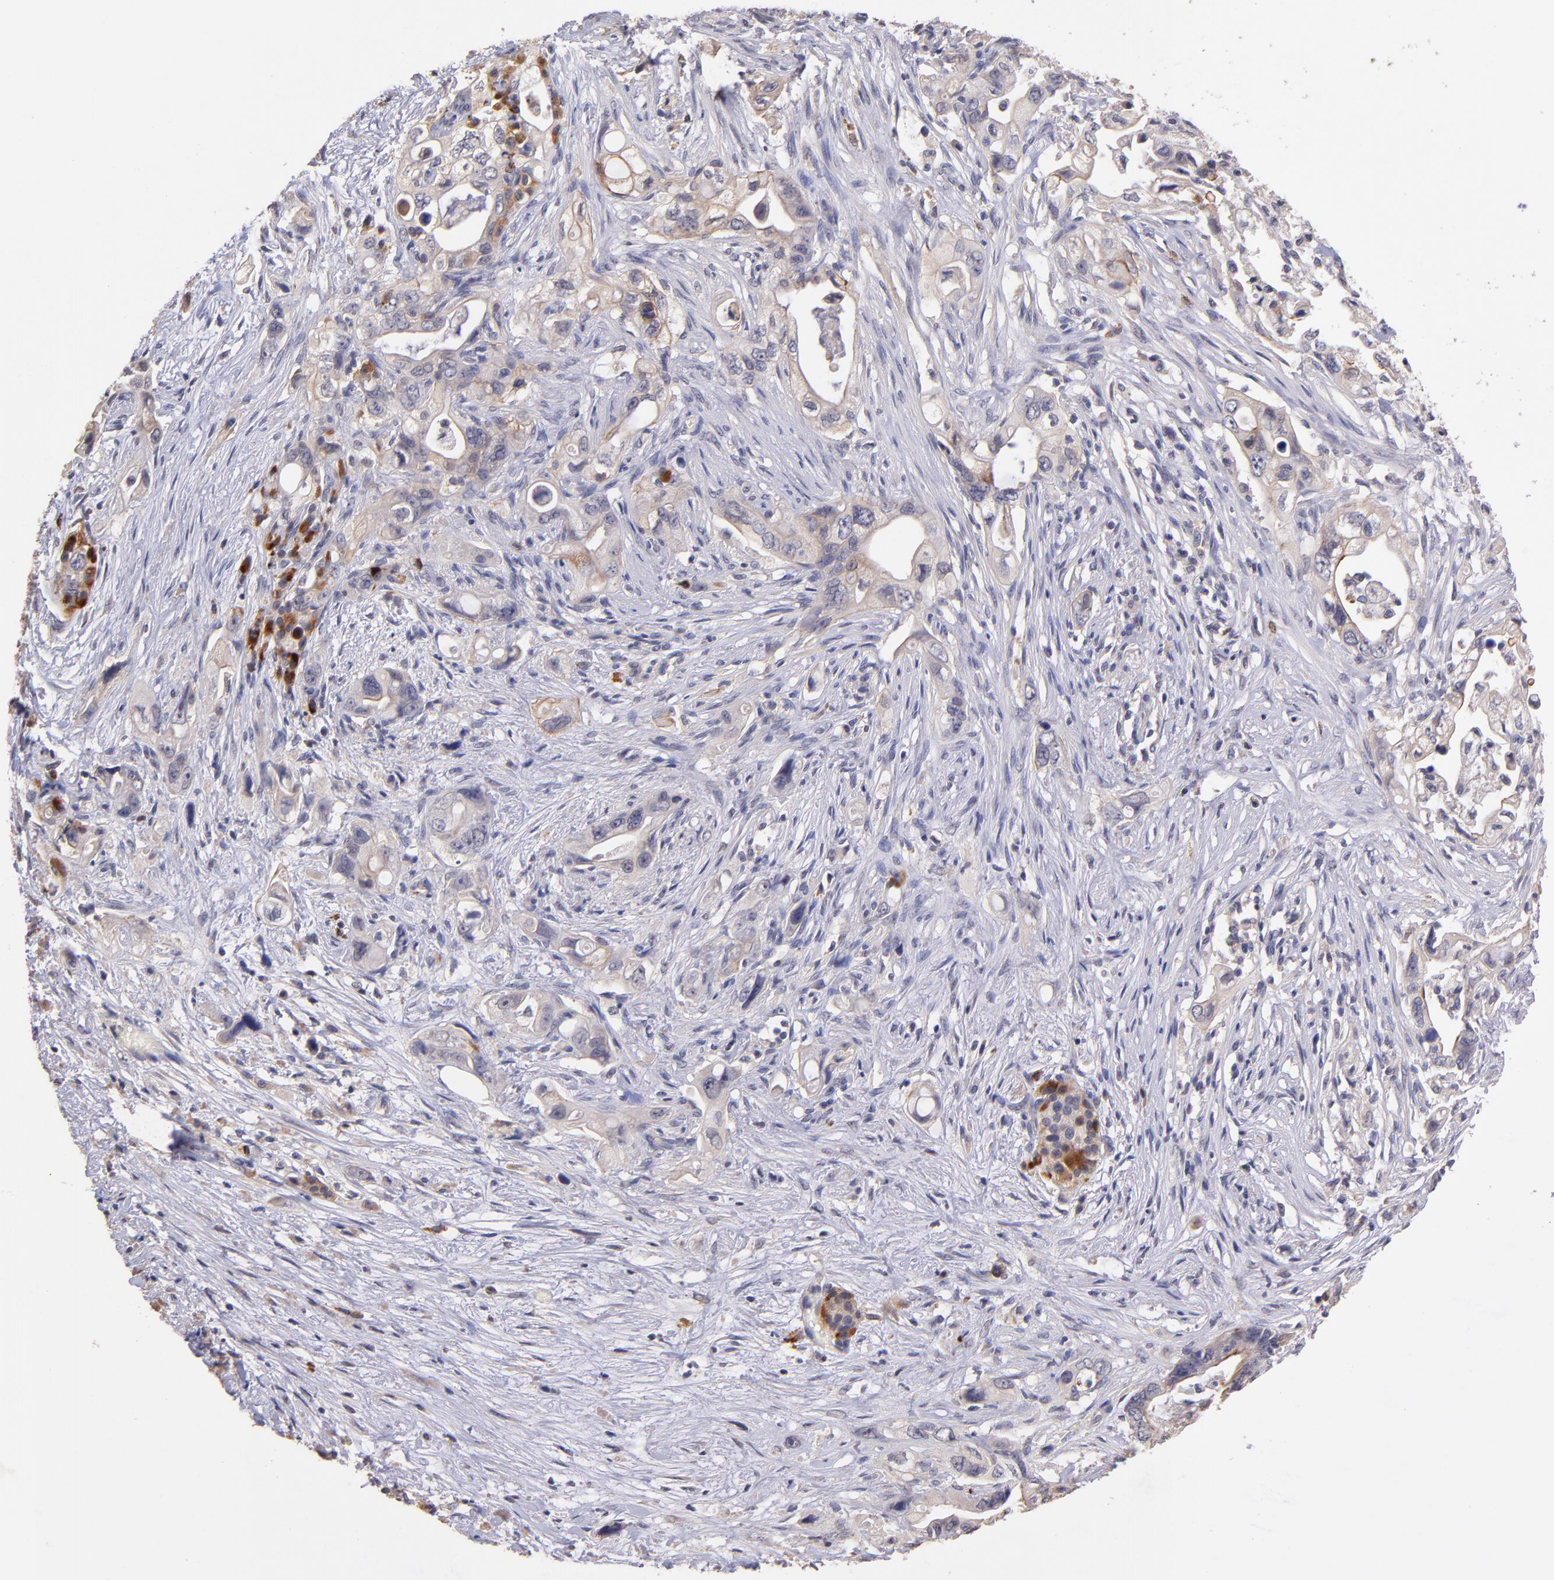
{"staining": {"intensity": "weak", "quantity": ">75%", "location": "cytoplasmic/membranous"}, "tissue": "pancreatic cancer", "cell_type": "Tumor cells", "image_type": "cancer", "snomed": [{"axis": "morphology", "description": "Normal tissue, NOS"}, {"axis": "topography", "description": "Pancreas"}], "caption": "Immunohistochemistry (DAB) staining of pancreatic cancer exhibits weak cytoplasmic/membranous protein positivity in approximately >75% of tumor cells.", "gene": "RNASEL", "patient": {"sex": "male", "age": 42}}